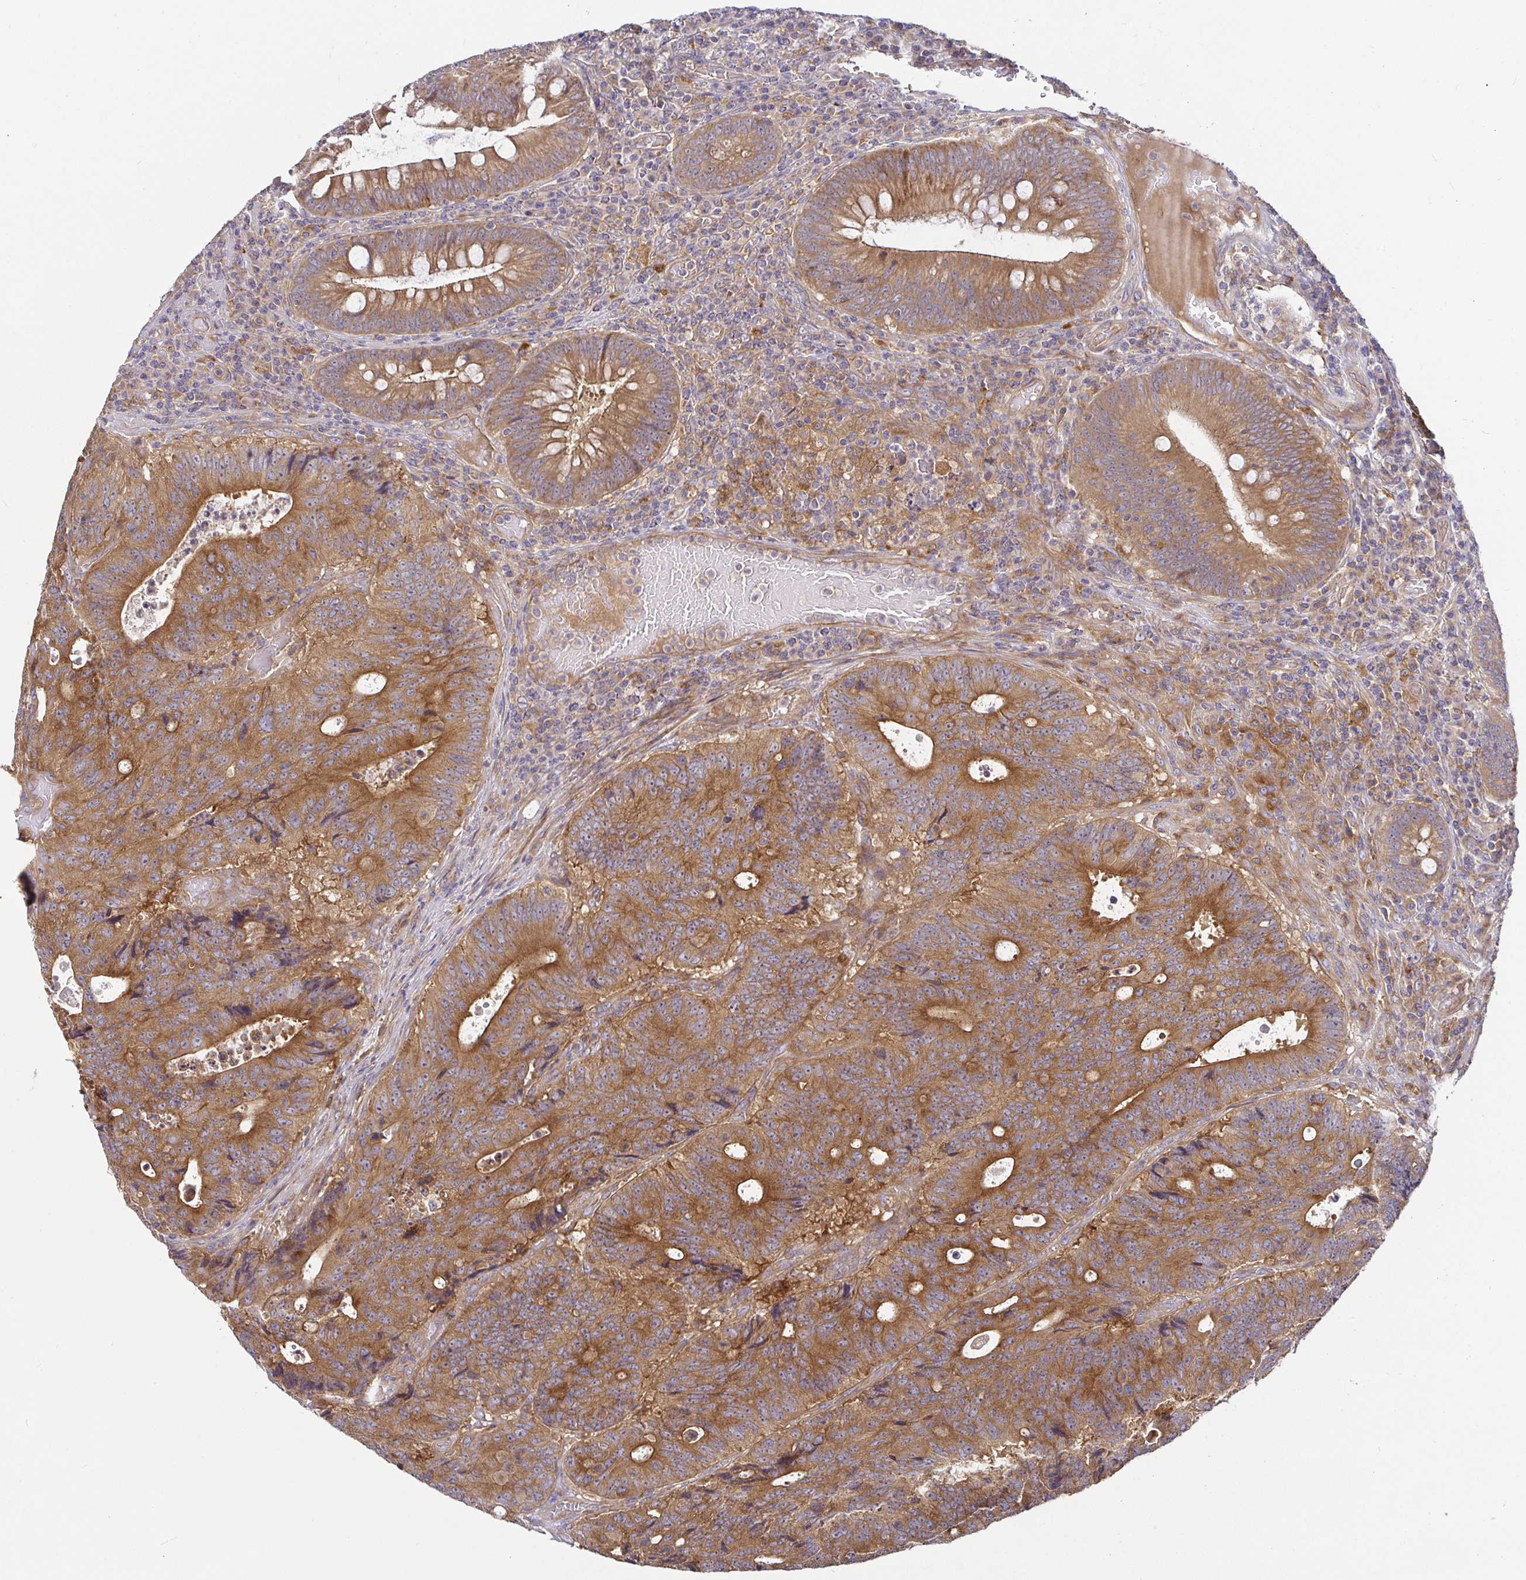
{"staining": {"intensity": "moderate", "quantity": ">75%", "location": "cytoplasmic/membranous"}, "tissue": "colorectal cancer", "cell_type": "Tumor cells", "image_type": "cancer", "snomed": [{"axis": "morphology", "description": "Adenocarcinoma, NOS"}, {"axis": "topography", "description": "Colon"}], "caption": "Protein expression analysis of human colorectal cancer (adenocarcinoma) reveals moderate cytoplasmic/membranous positivity in approximately >75% of tumor cells.", "gene": "SNX8", "patient": {"sex": "male", "age": 62}}